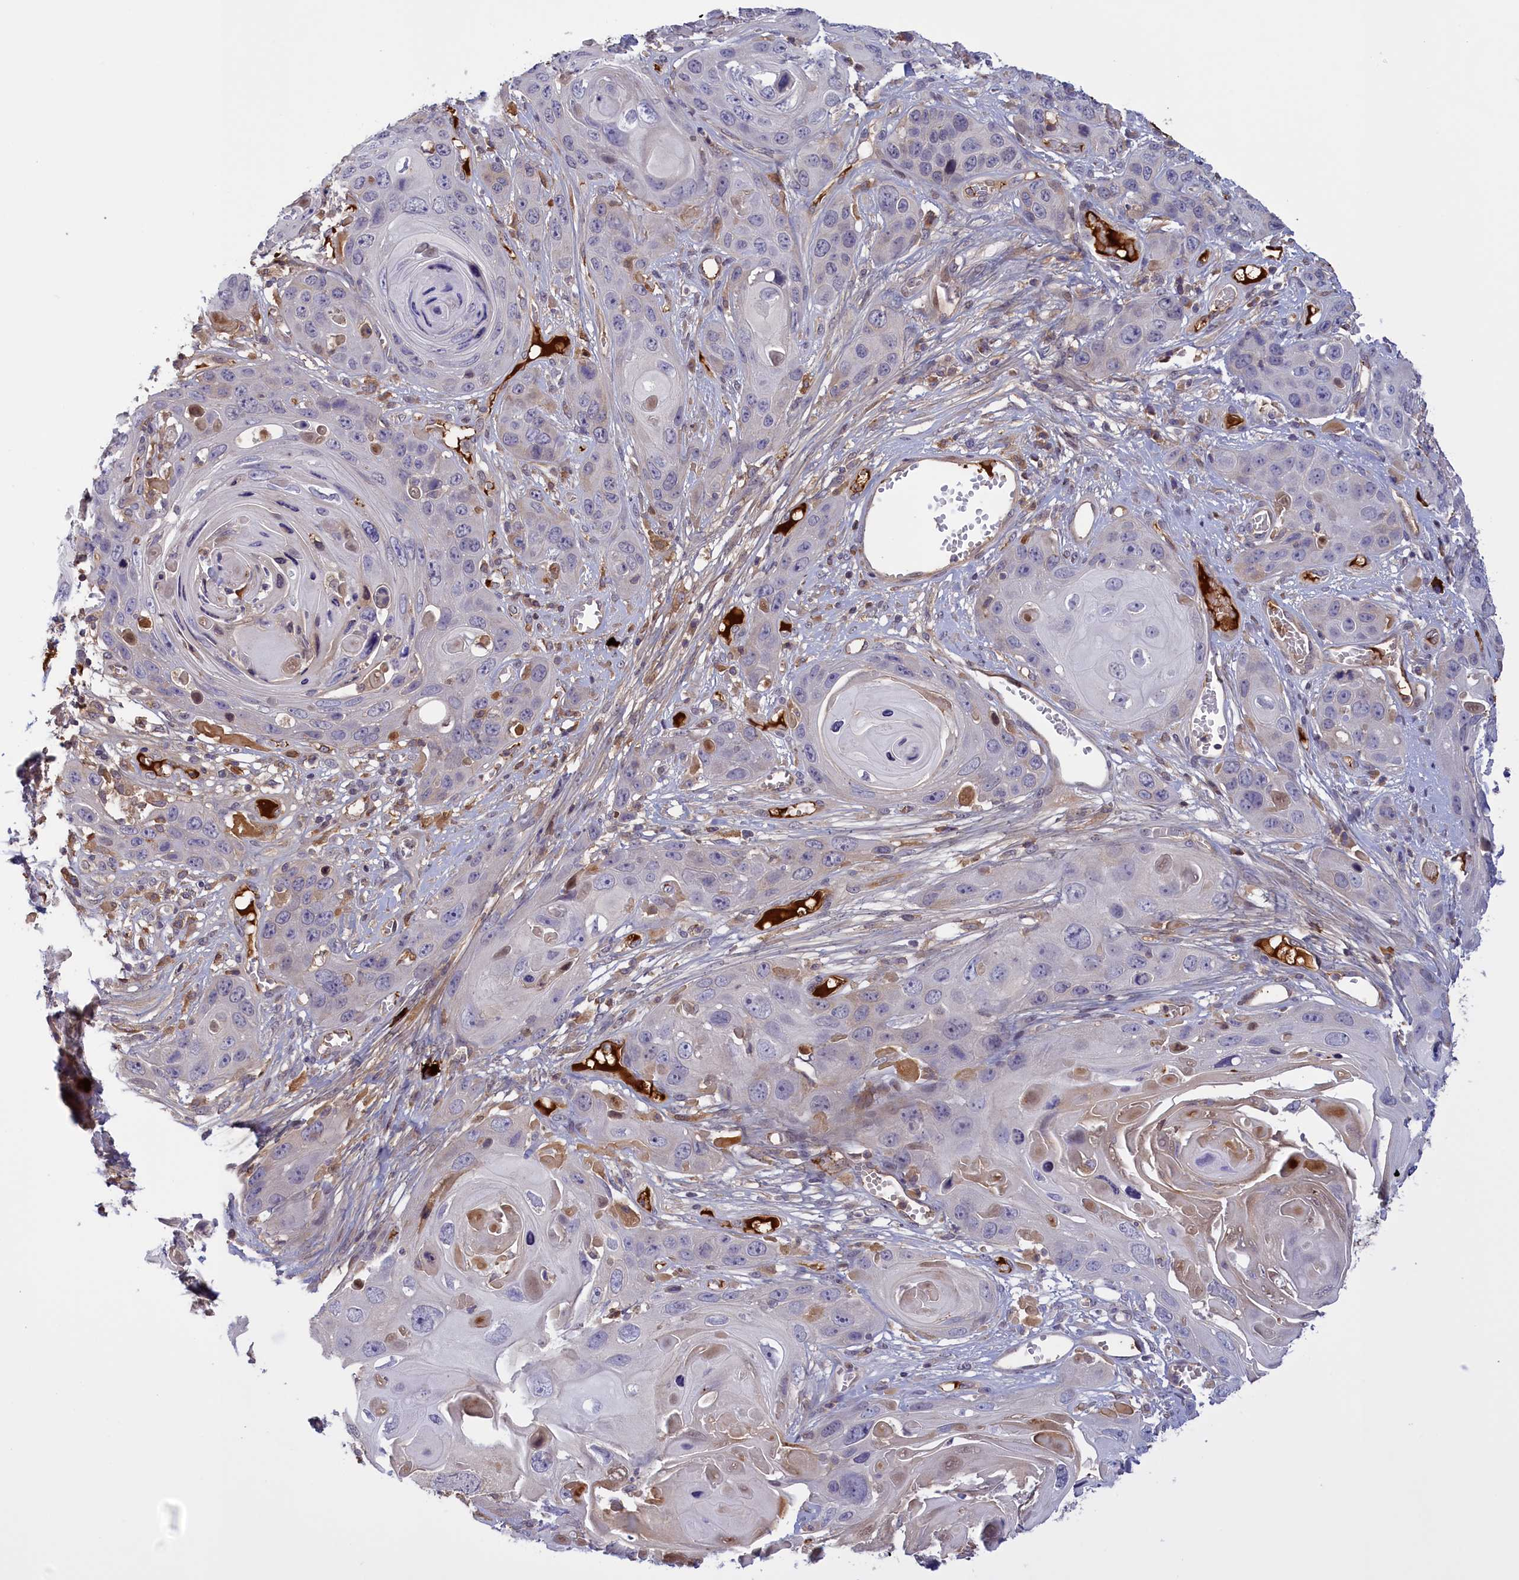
{"staining": {"intensity": "negative", "quantity": "none", "location": "none"}, "tissue": "skin cancer", "cell_type": "Tumor cells", "image_type": "cancer", "snomed": [{"axis": "morphology", "description": "Squamous cell carcinoma, NOS"}, {"axis": "topography", "description": "Skin"}], "caption": "Skin squamous cell carcinoma stained for a protein using IHC displays no positivity tumor cells.", "gene": "RRAD", "patient": {"sex": "male", "age": 55}}